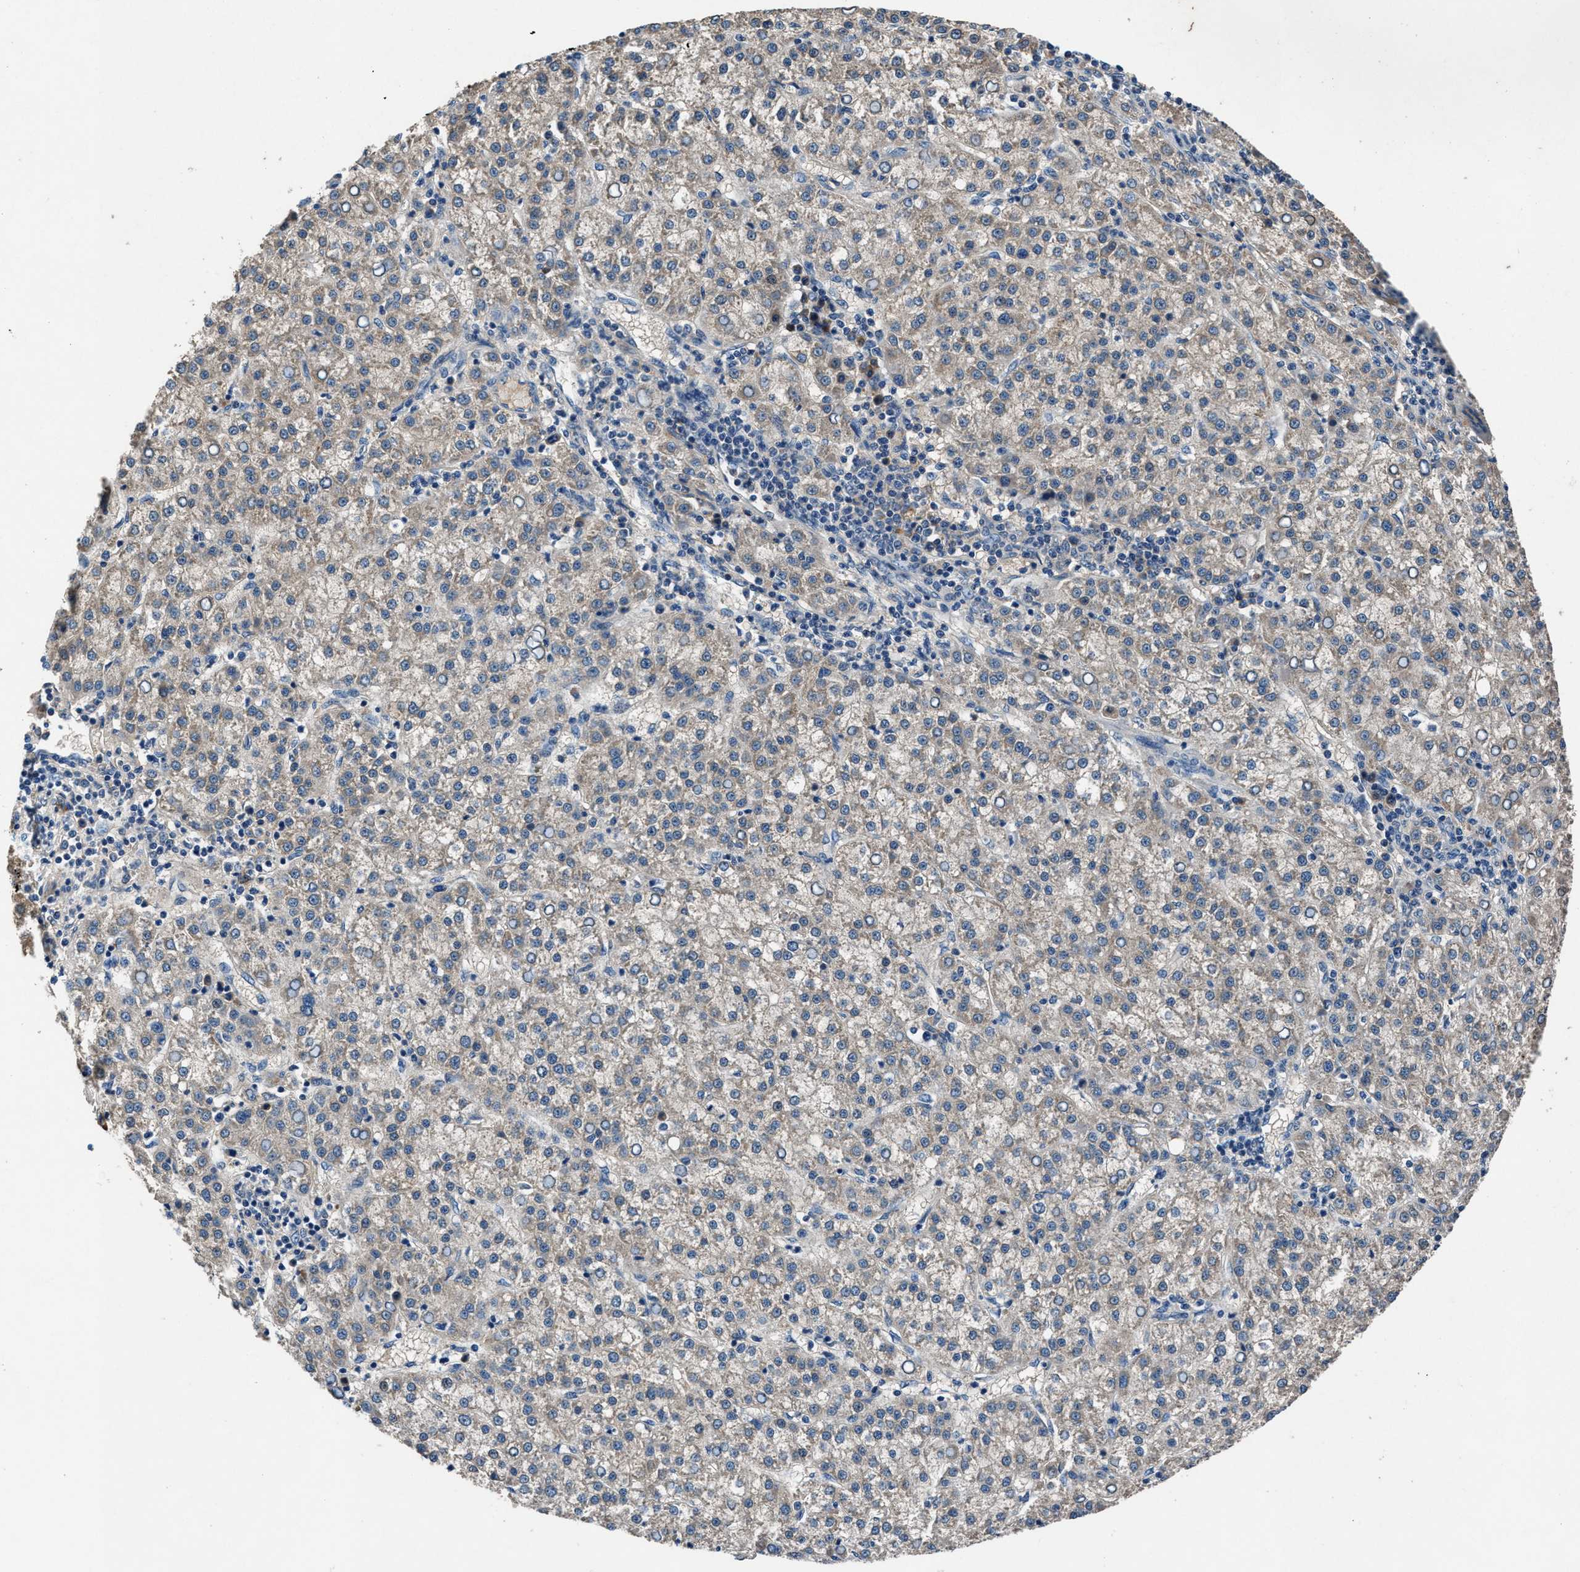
{"staining": {"intensity": "weak", "quantity": ">75%", "location": "cytoplasmic/membranous"}, "tissue": "liver cancer", "cell_type": "Tumor cells", "image_type": "cancer", "snomed": [{"axis": "morphology", "description": "Carcinoma, Hepatocellular, NOS"}, {"axis": "topography", "description": "Liver"}], "caption": "Protein expression analysis of human liver cancer (hepatocellular carcinoma) reveals weak cytoplasmic/membranous positivity in approximately >75% of tumor cells. The protein of interest is stained brown, and the nuclei are stained in blue (DAB IHC with brightfield microscopy, high magnification).", "gene": "PRXL2C", "patient": {"sex": "female", "age": 58}}